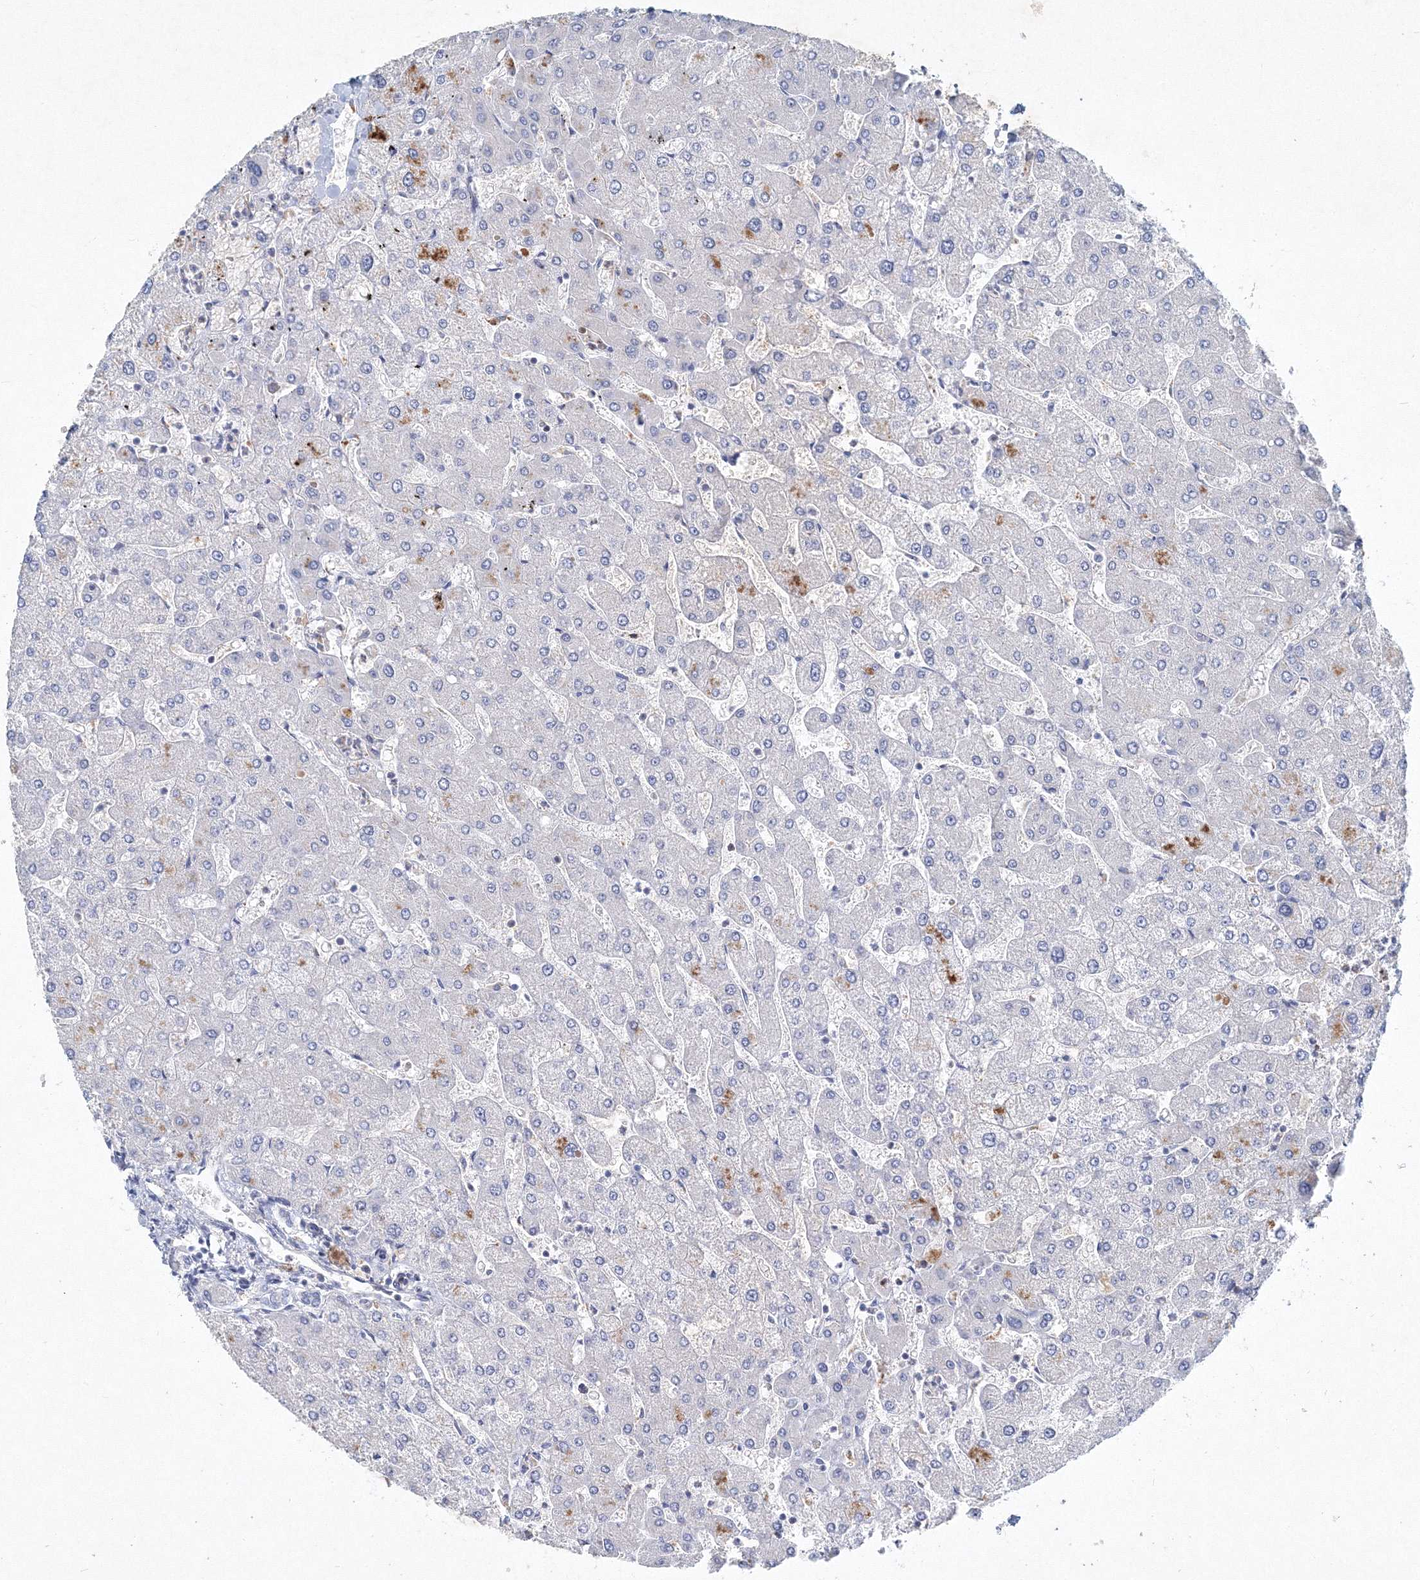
{"staining": {"intensity": "negative", "quantity": "none", "location": "none"}, "tissue": "liver", "cell_type": "Cholangiocytes", "image_type": "normal", "snomed": [{"axis": "morphology", "description": "Normal tissue, NOS"}, {"axis": "topography", "description": "Liver"}], "caption": "The micrograph shows no significant positivity in cholangiocytes of liver.", "gene": "SH3BP5", "patient": {"sex": "male", "age": 55}}